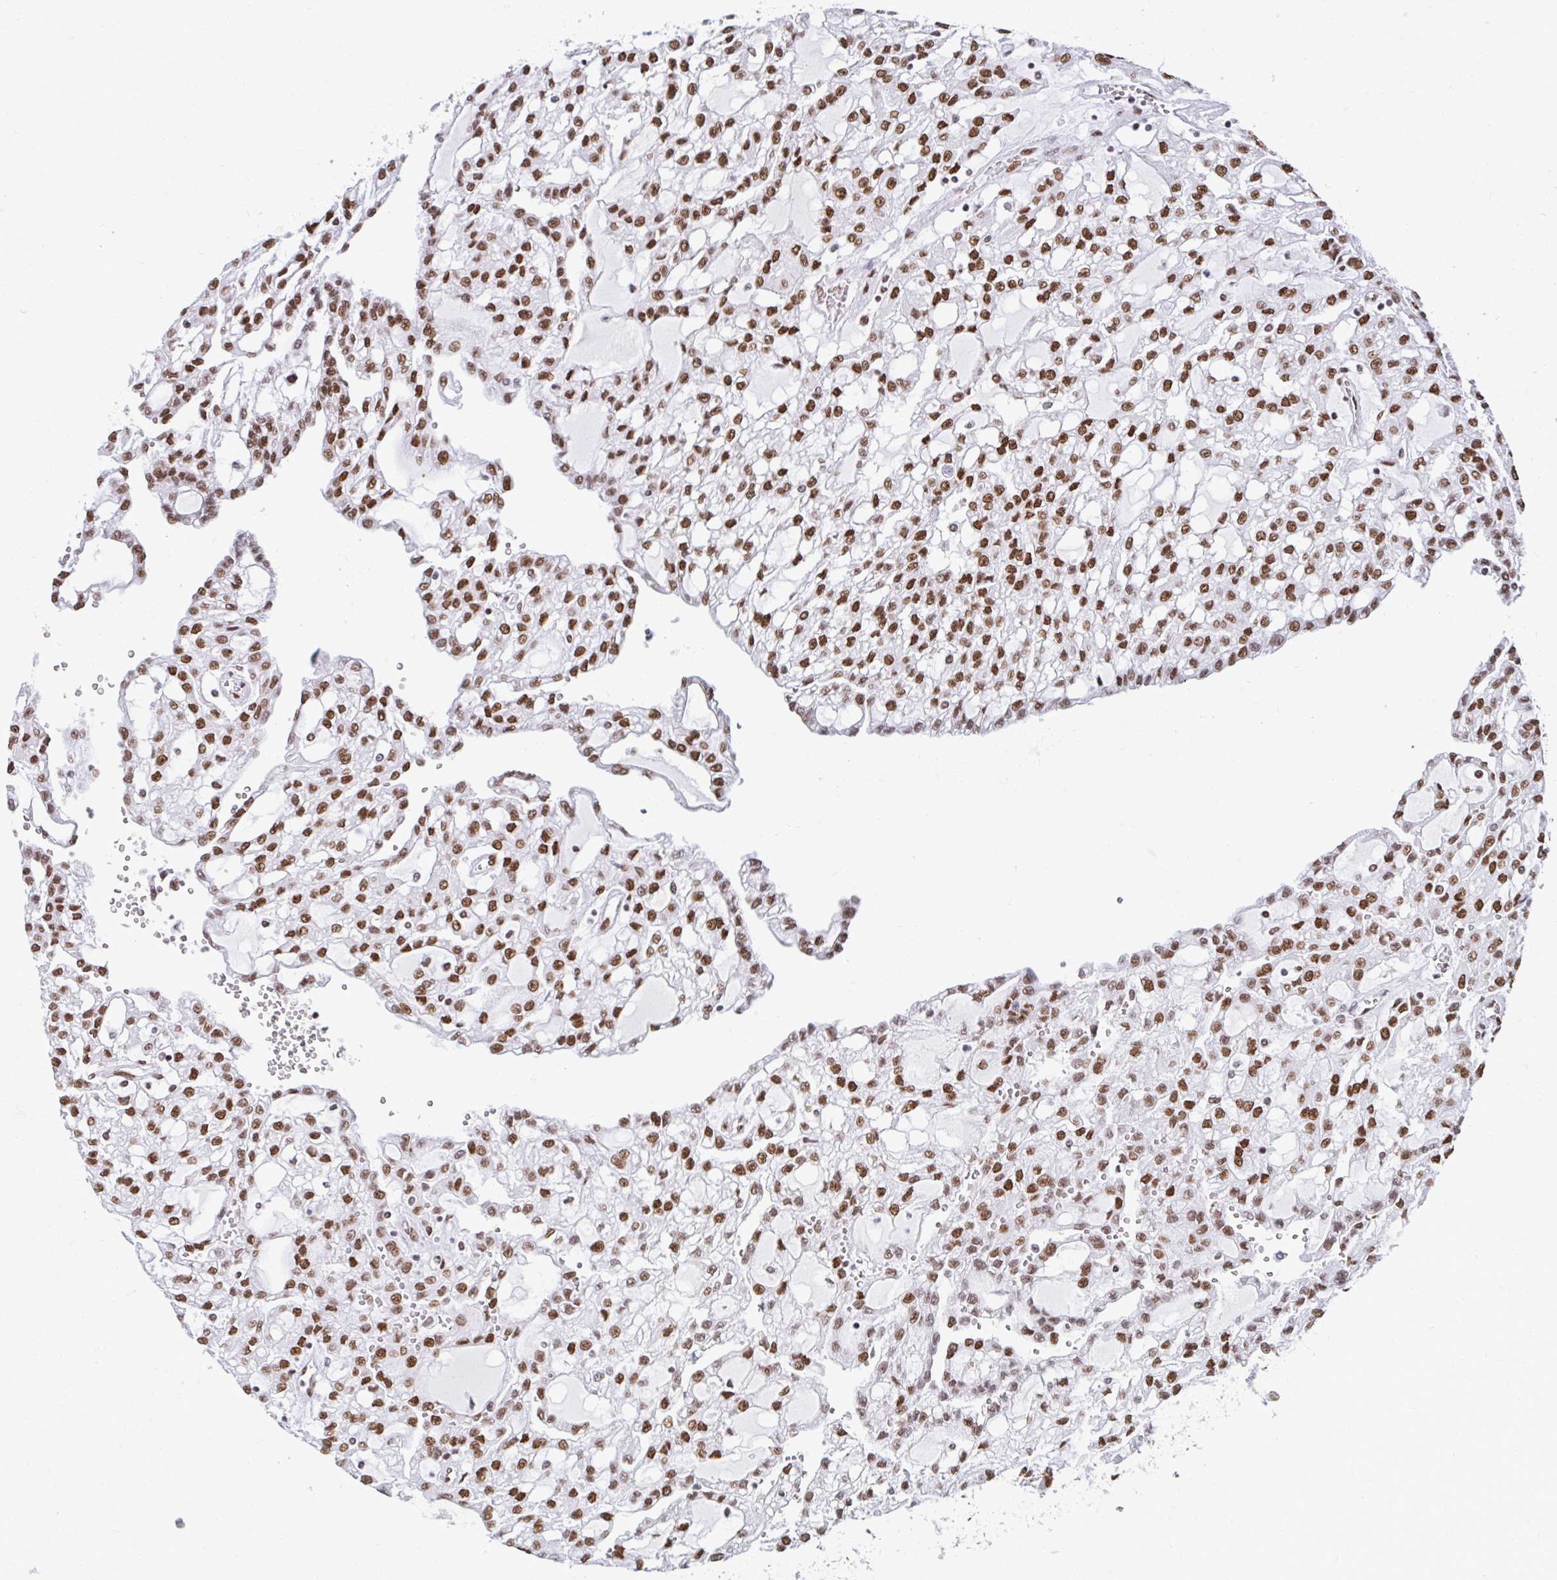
{"staining": {"intensity": "moderate", "quantity": ">75%", "location": "nuclear"}, "tissue": "renal cancer", "cell_type": "Tumor cells", "image_type": "cancer", "snomed": [{"axis": "morphology", "description": "Adenocarcinoma, NOS"}, {"axis": "topography", "description": "Kidney"}], "caption": "A photomicrograph showing moderate nuclear expression in about >75% of tumor cells in adenocarcinoma (renal), as visualized by brown immunohistochemical staining.", "gene": "KHDRBS1", "patient": {"sex": "male", "age": 63}}